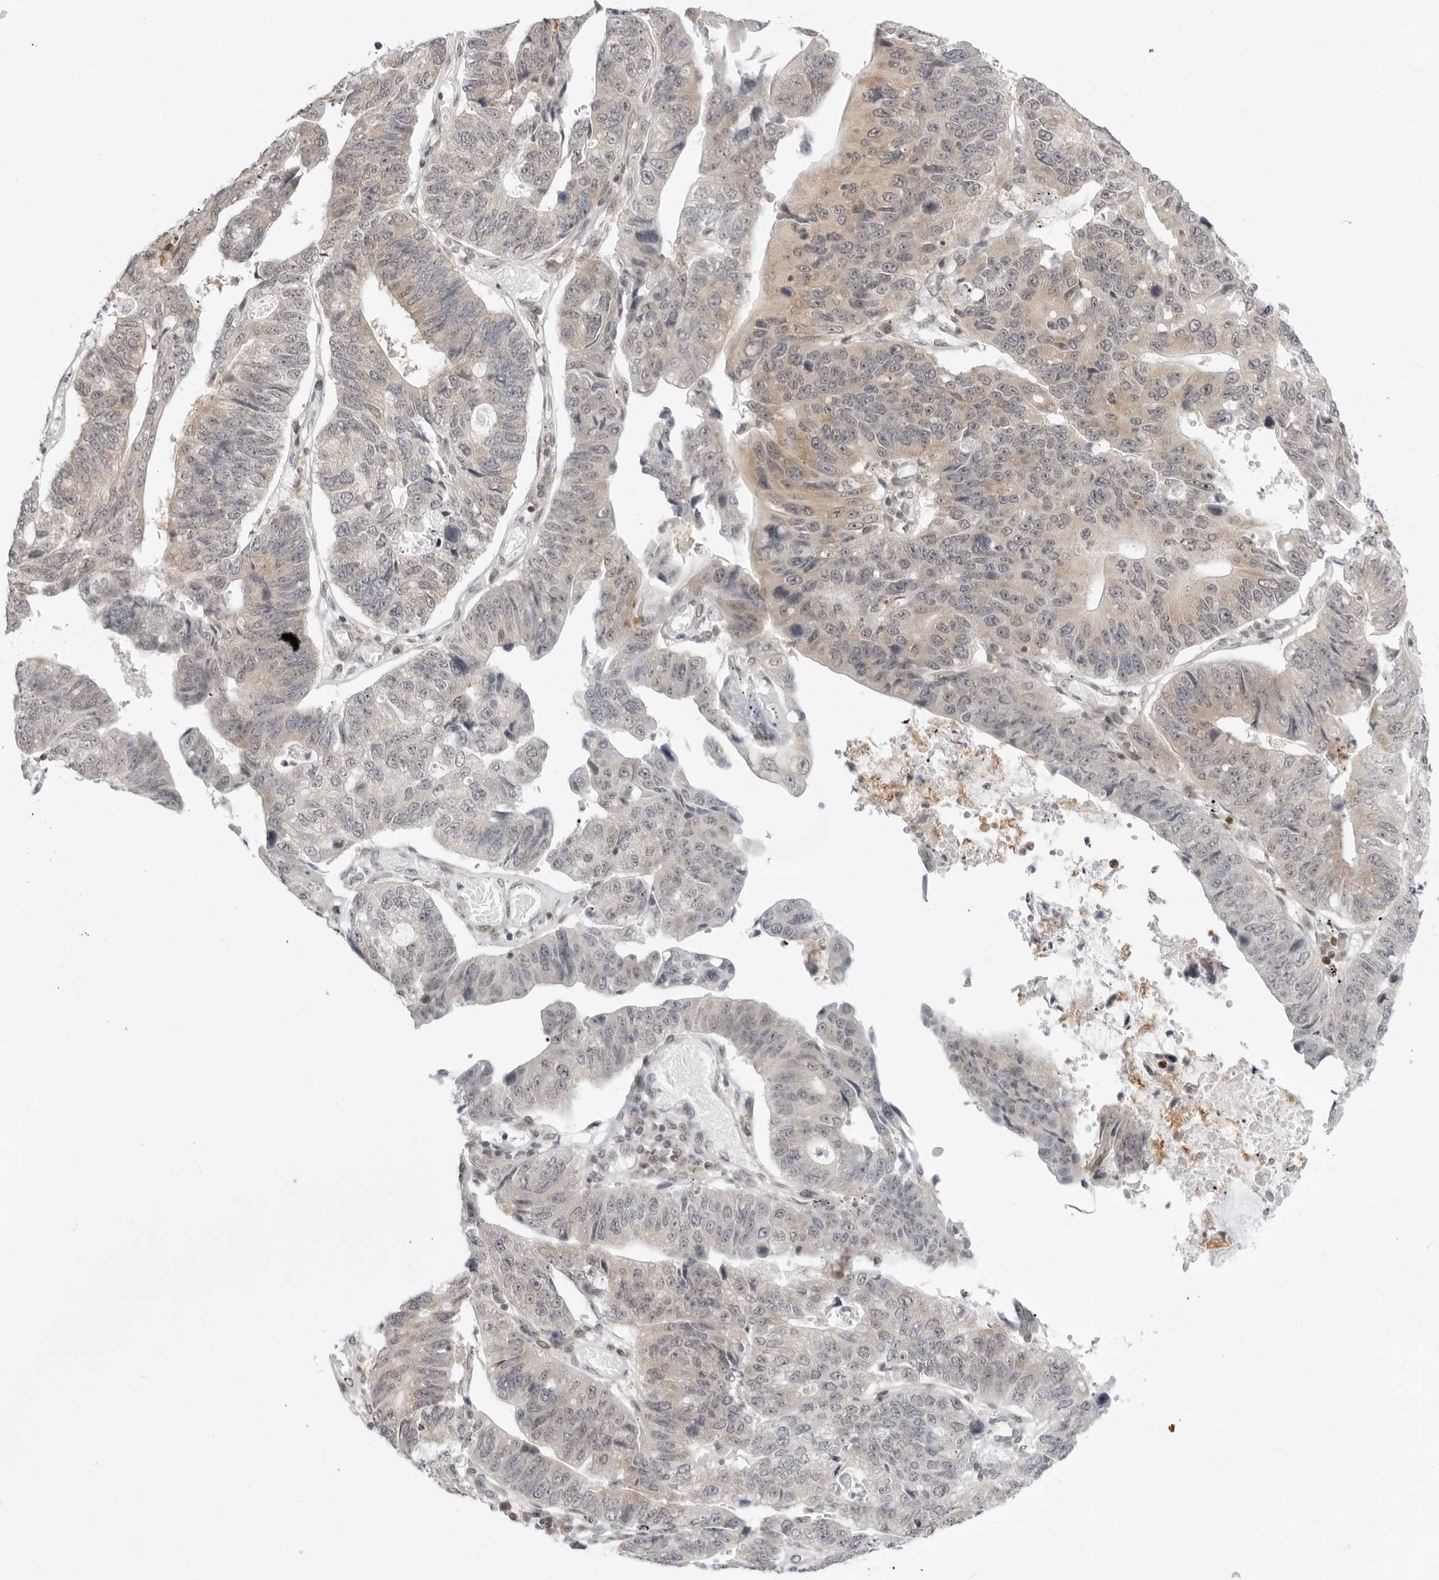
{"staining": {"intensity": "weak", "quantity": "25%-75%", "location": "cytoplasmic/membranous"}, "tissue": "stomach cancer", "cell_type": "Tumor cells", "image_type": "cancer", "snomed": [{"axis": "morphology", "description": "Adenocarcinoma, NOS"}, {"axis": "topography", "description": "Stomach"}], "caption": "Tumor cells reveal weak cytoplasmic/membranous positivity in about 25%-75% of cells in stomach adenocarcinoma. (DAB IHC with brightfield microscopy, high magnification).", "gene": "PPP2R5C", "patient": {"sex": "male", "age": 59}}